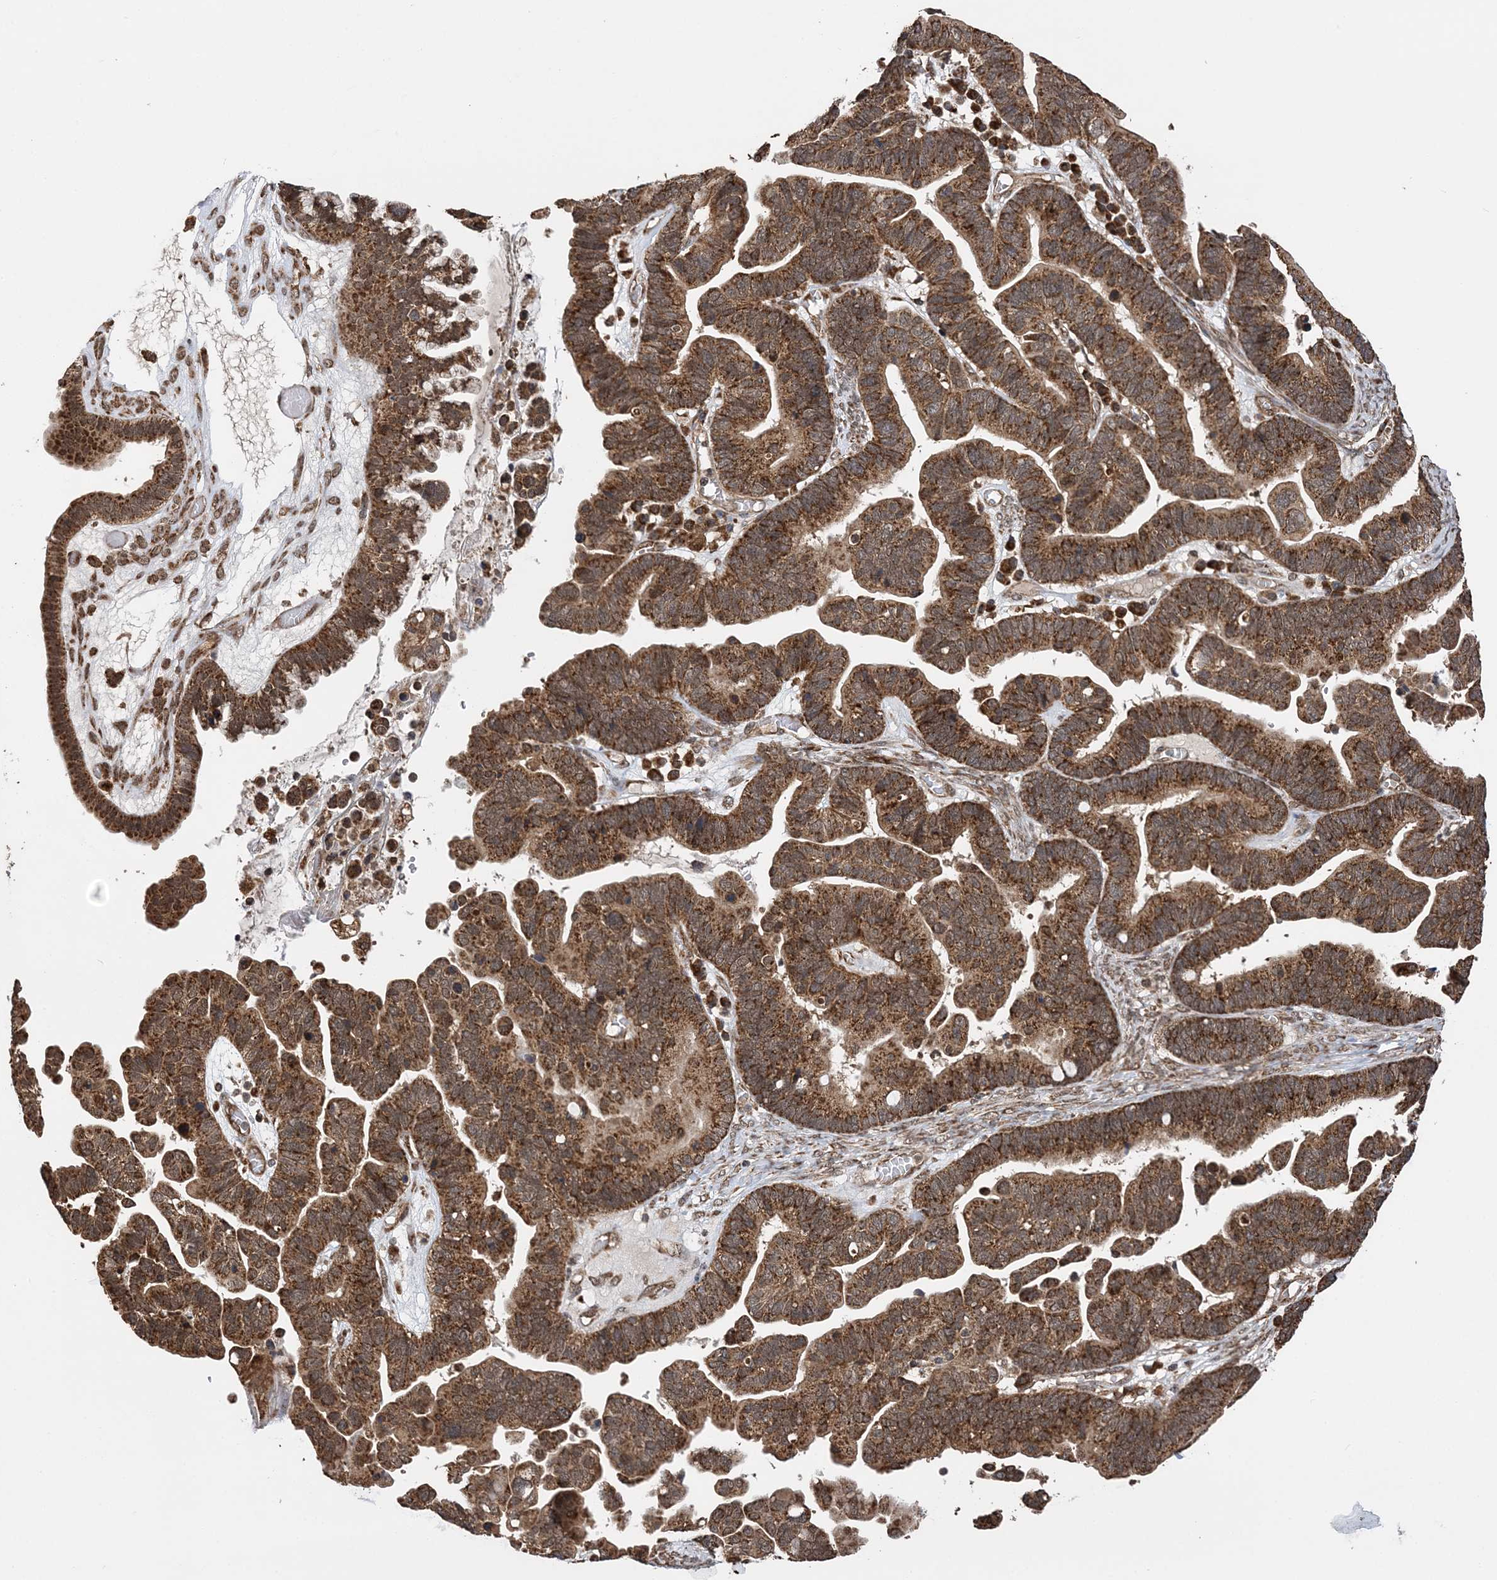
{"staining": {"intensity": "strong", "quantity": ">75%", "location": "cytoplasmic/membranous"}, "tissue": "ovarian cancer", "cell_type": "Tumor cells", "image_type": "cancer", "snomed": [{"axis": "morphology", "description": "Cystadenocarcinoma, serous, NOS"}, {"axis": "topography", "description": "Ovary"}], "caption": "Immunohistochemical staining of ovarian cancer shows strong cytoplasmic/membranous protein positivity in approximately >75% of tumor cells.", "gene": "PCBP1", "patient": {"sex": "female", "age": 56}}